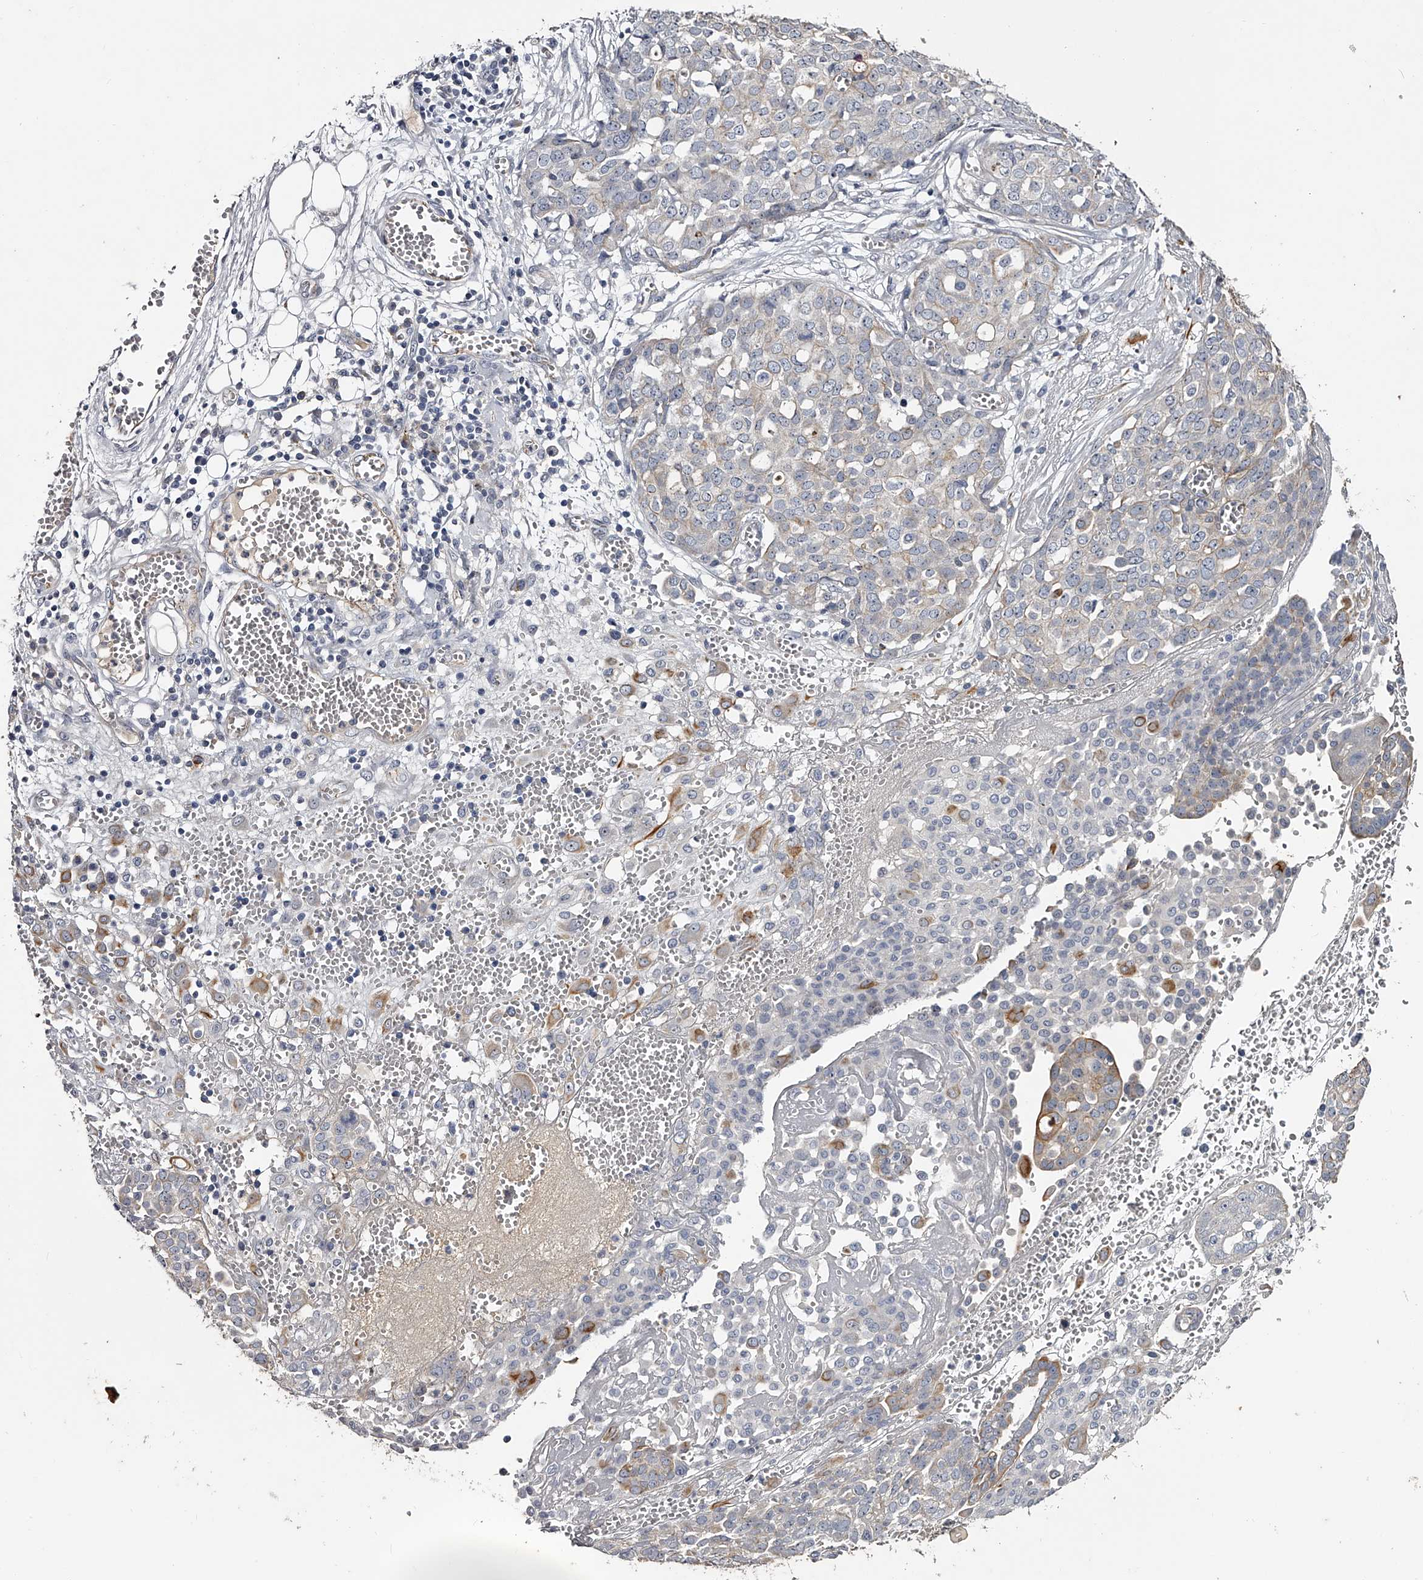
{"staining": {"intensity": "moderate", "quantity": "25%-75%", "location": "cytoplasmic/membranous"}, "tissue": "ovarian cancer", "cell_type": "Tumor cells", "image_type": "cancer", "snomed": [{"axis": "morphology", "description": "Cystadenocarcinoma, serous, NOS"}, {"axis": "topography", "description": "Soft tissue"}, {"axis": "topography", "description": "Ovary"}], "caption": "Moderate cytoplasmic/membranous expression for a protein is seen in about 25%-75% of tumor cells of serous cystadenocarcinoma (ovarian) using IHC.", "gene": "MDN1", "patient": {"sex": "female", "age": 57}}